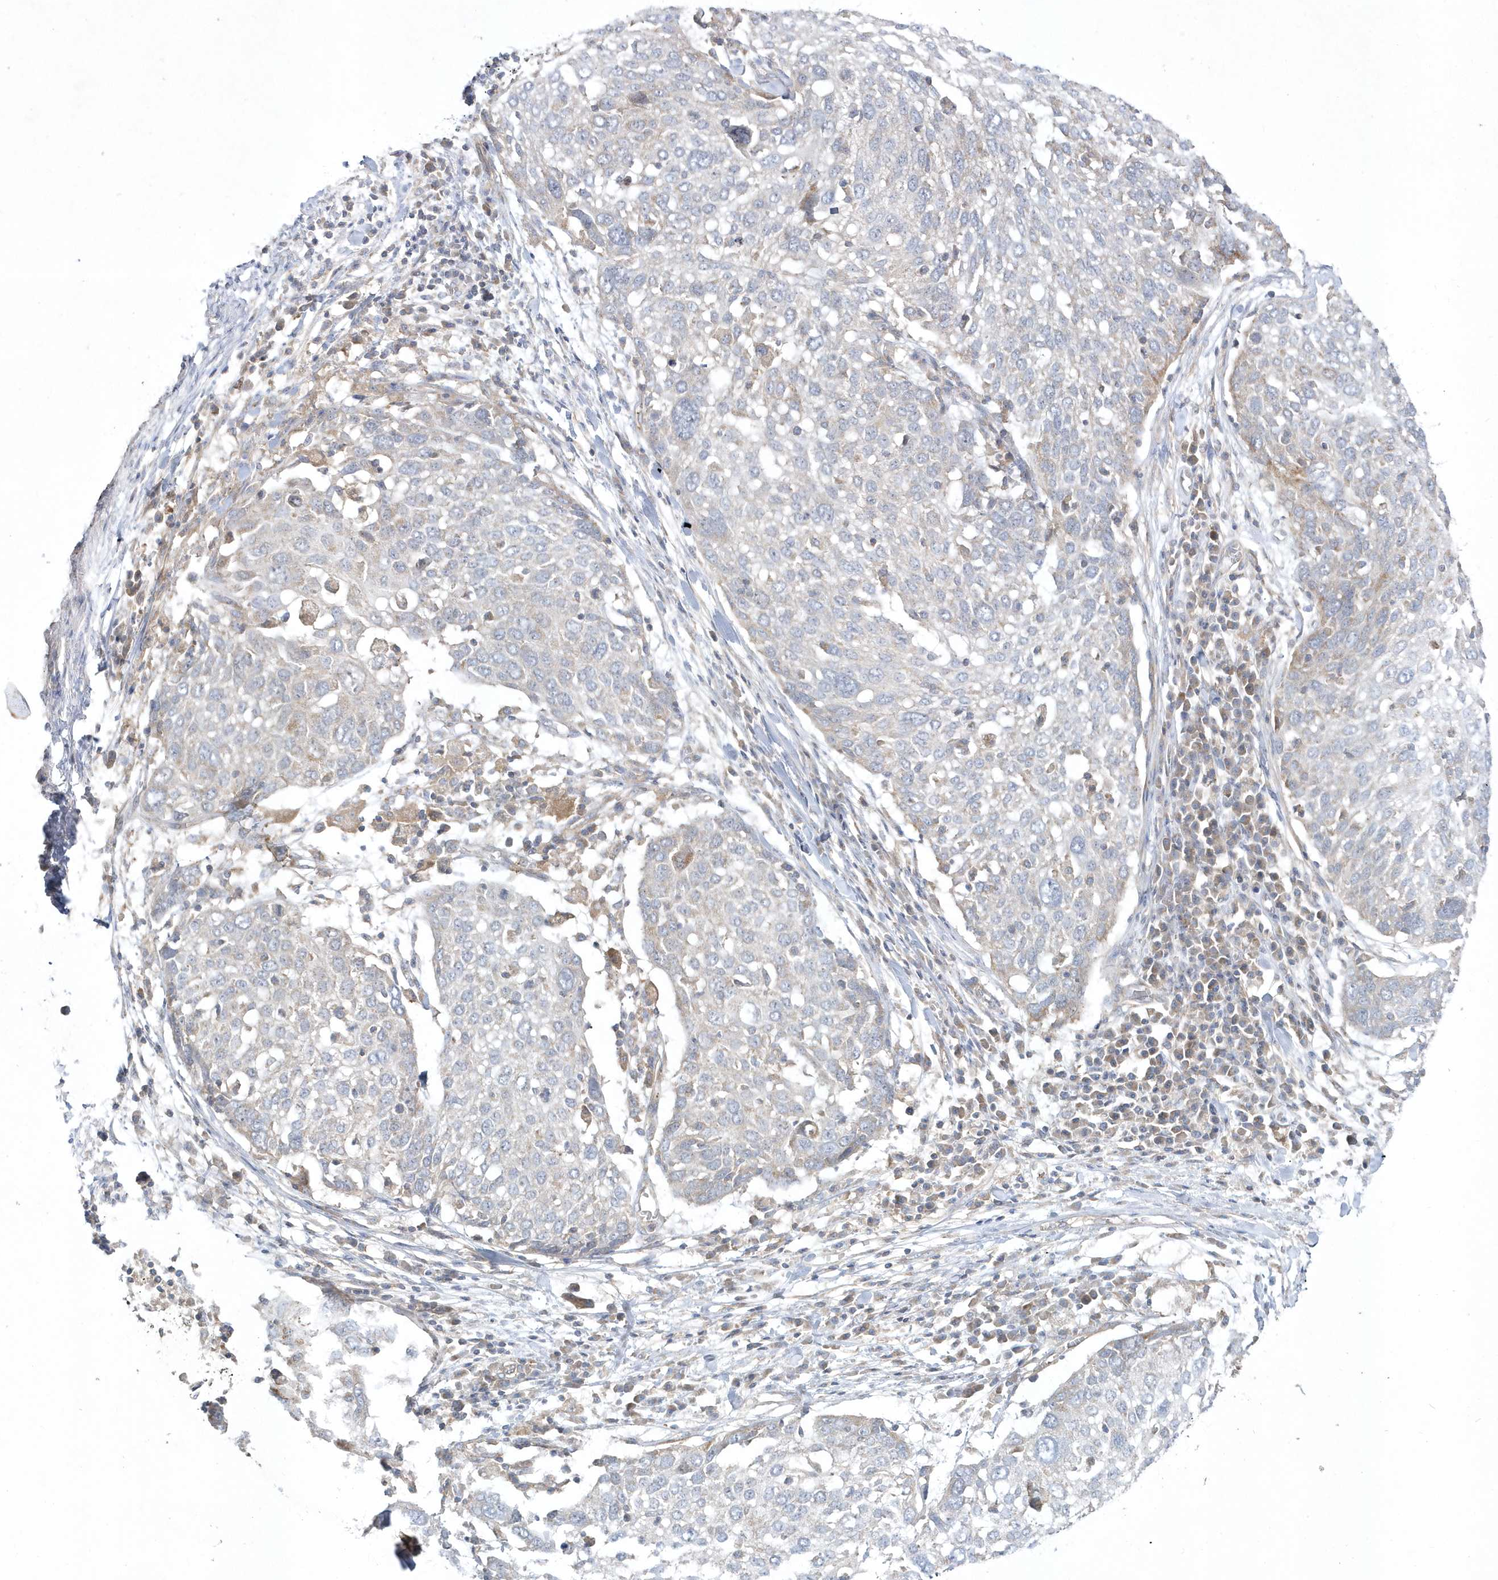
{"staining": {"intensity": "negative", "quantity": "none", "location": "none"}, "tissue": "lung cancer", "cell_type": "Tumor cells", "image_type": "cancer", "snomed": [{"axis": "morphology", "description": "Squamous cell carcinoma, NOS"}, {"axis": "topography", "description": "Lung"}], "caption": "The histopathology image reveals no staining of tumor cells in lung cancer. (DAB (3,3'-diaminobenzidine) immunohistochemistry with hematoxylin counter stain).", "gene": "LEXM", "patient": {"sex": "male", "age": 65}}